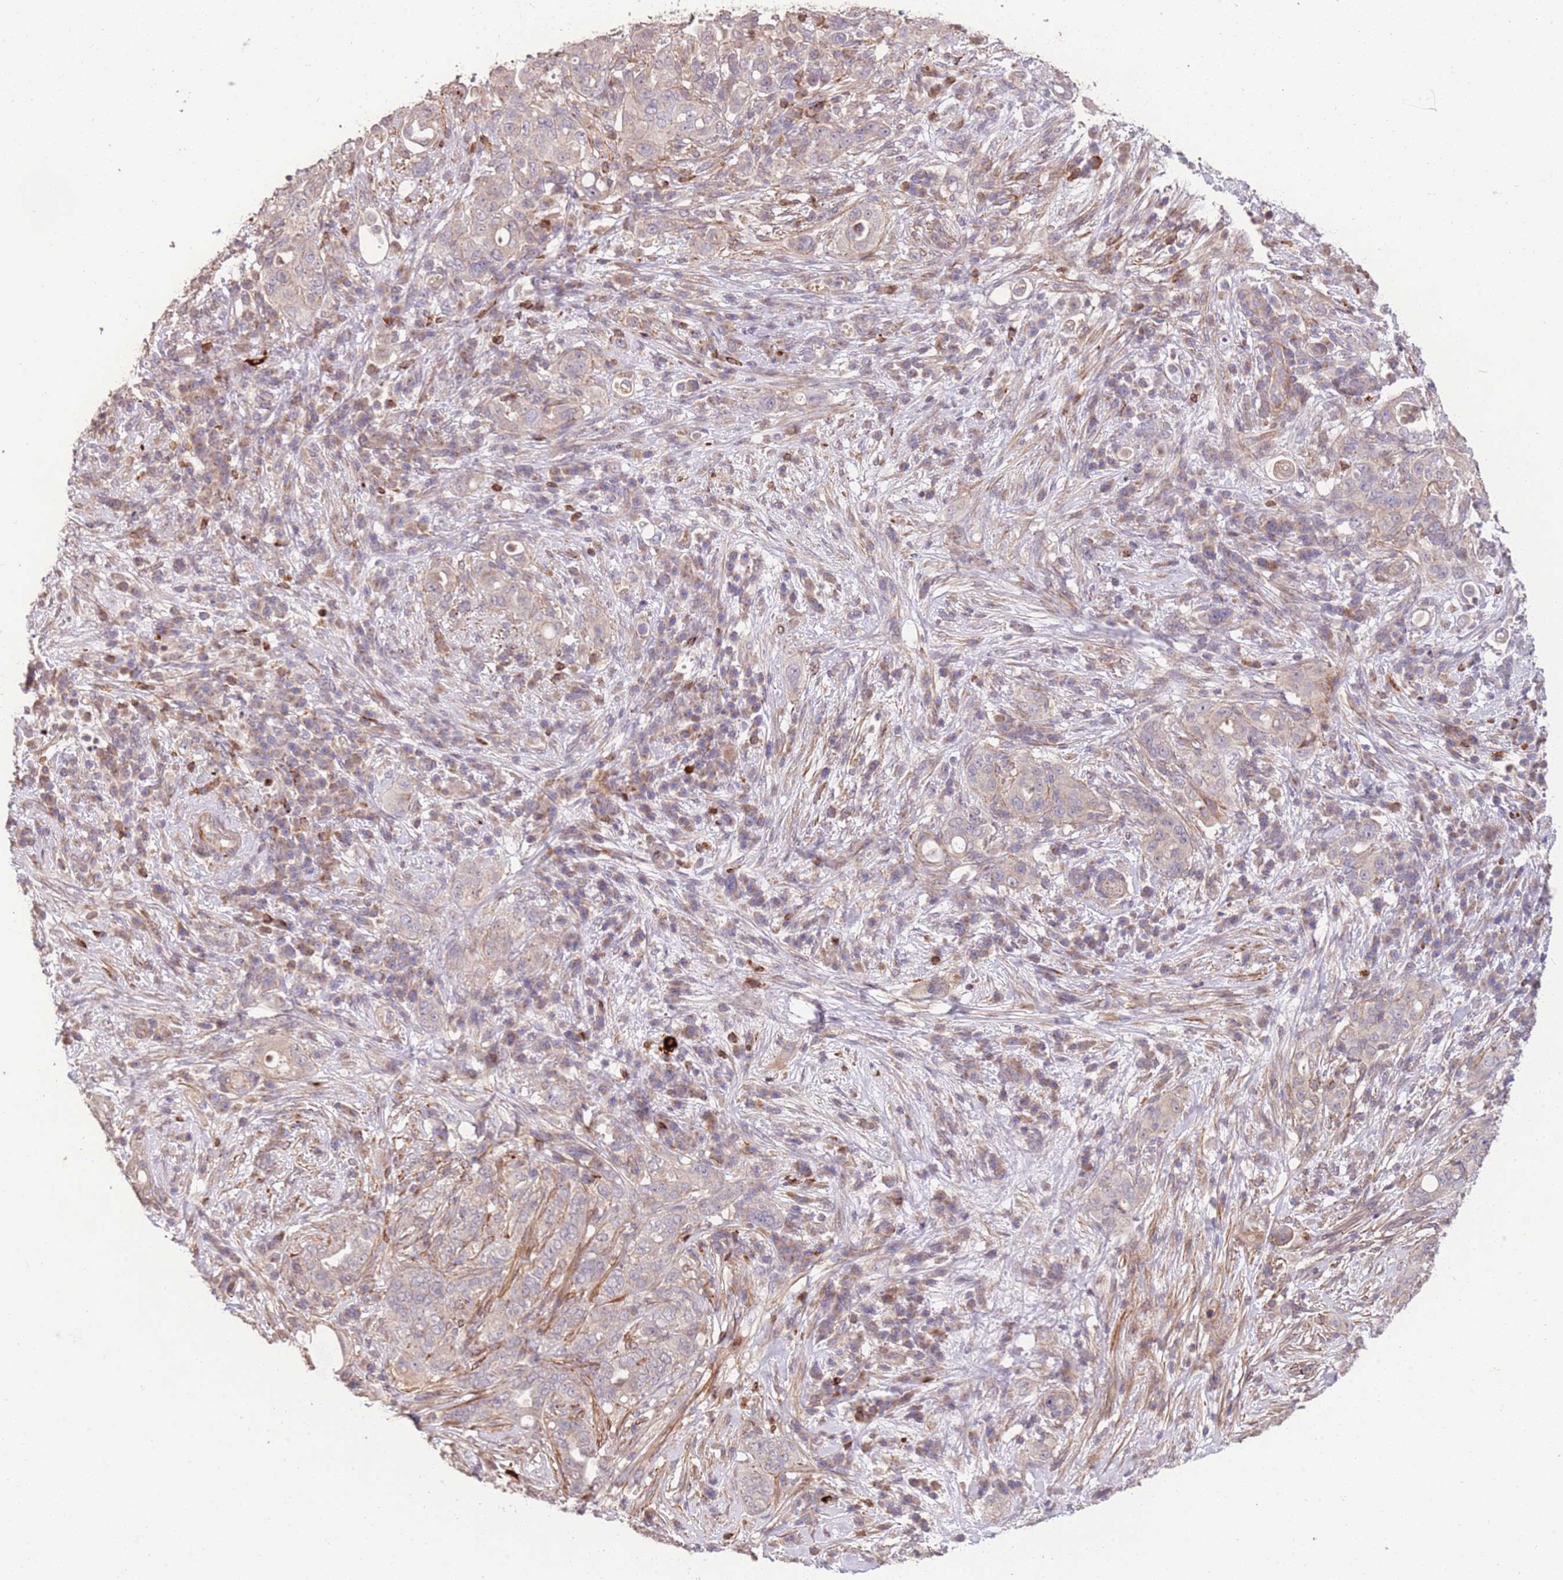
{"staining": {"intensity": "negative", "quantity": "none", "location": "none"}, "tissue": "pancreatic cancer", "cell_type": "Tumor cells", "image_type": "cancer", "snomed": [{"axis": "morphology", "description": "Normal tissue, NOS"}, {"axis": "morphology", "description": "Adenocarcinoma, NOS"}, {"axis": "topography", "description": "Lymph node"}, {"axis": "topography", "description": "Pancreas"}], "caption": "Tumor cells are negative for protein expression in human pancreatic adenocarcinoma.", "gene": "SLC16A4", "patient": {"sex": "female", "age": 67}}